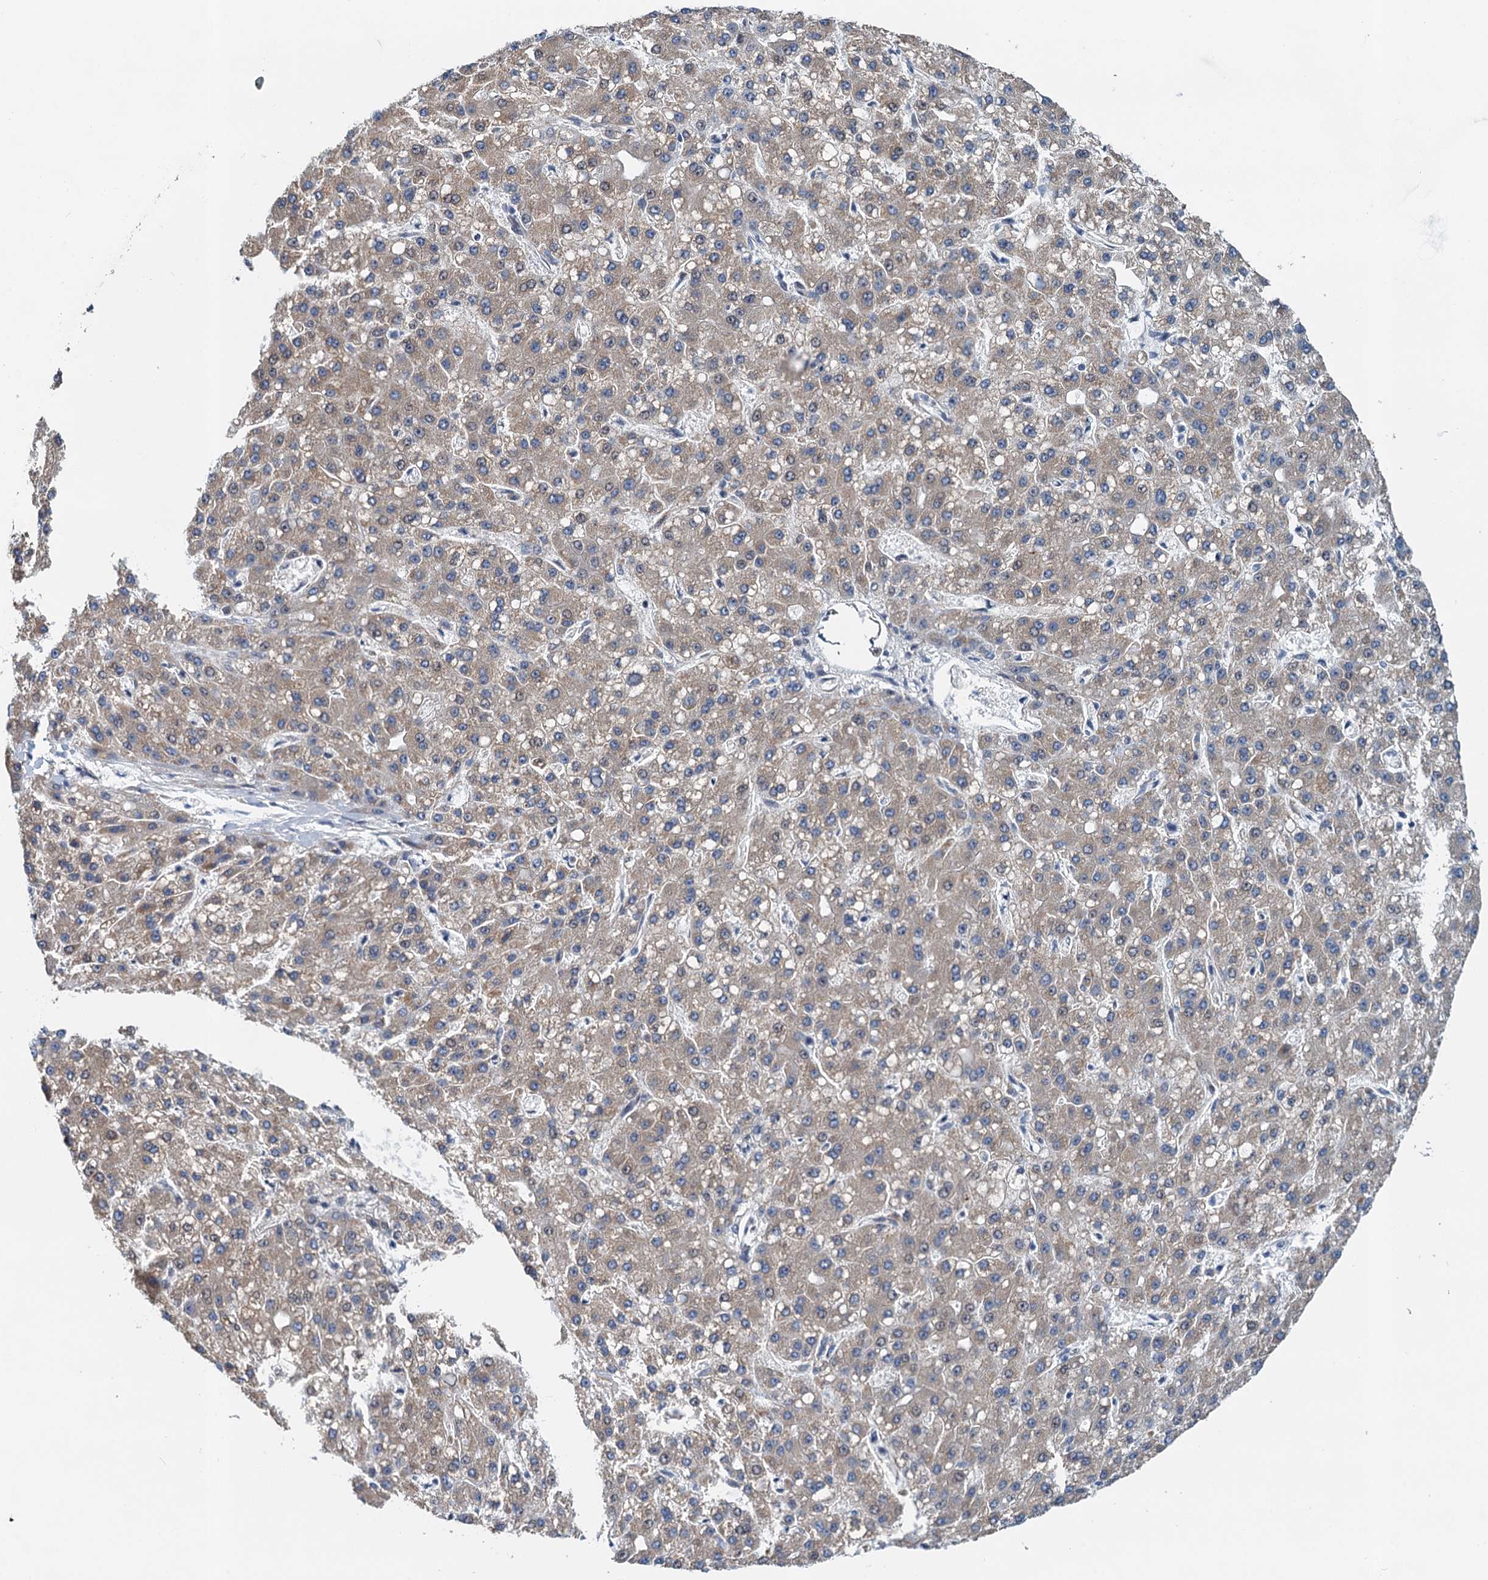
{"staining": {"intensity": "weak", "quantity": "25%-75%", "location": "cytoplasmic/membranous"}, "tissue": "liver cancer", "cell_type": "Tumor cells", "image_type": "cancer", "snomed": [{"axis": "morphology", "description": "Carcinoma, Hepatocellular, NOS"}, {"axis": "topography", "description": "Liver"}], "caption": "A brown stain highlights weak cytoplasmic/membranous expression of a protein in human hepatocellular carcinoma (liver) tumor cells.", "gene": "NBEA", "patient": {"sex": "male", "age": 67}}